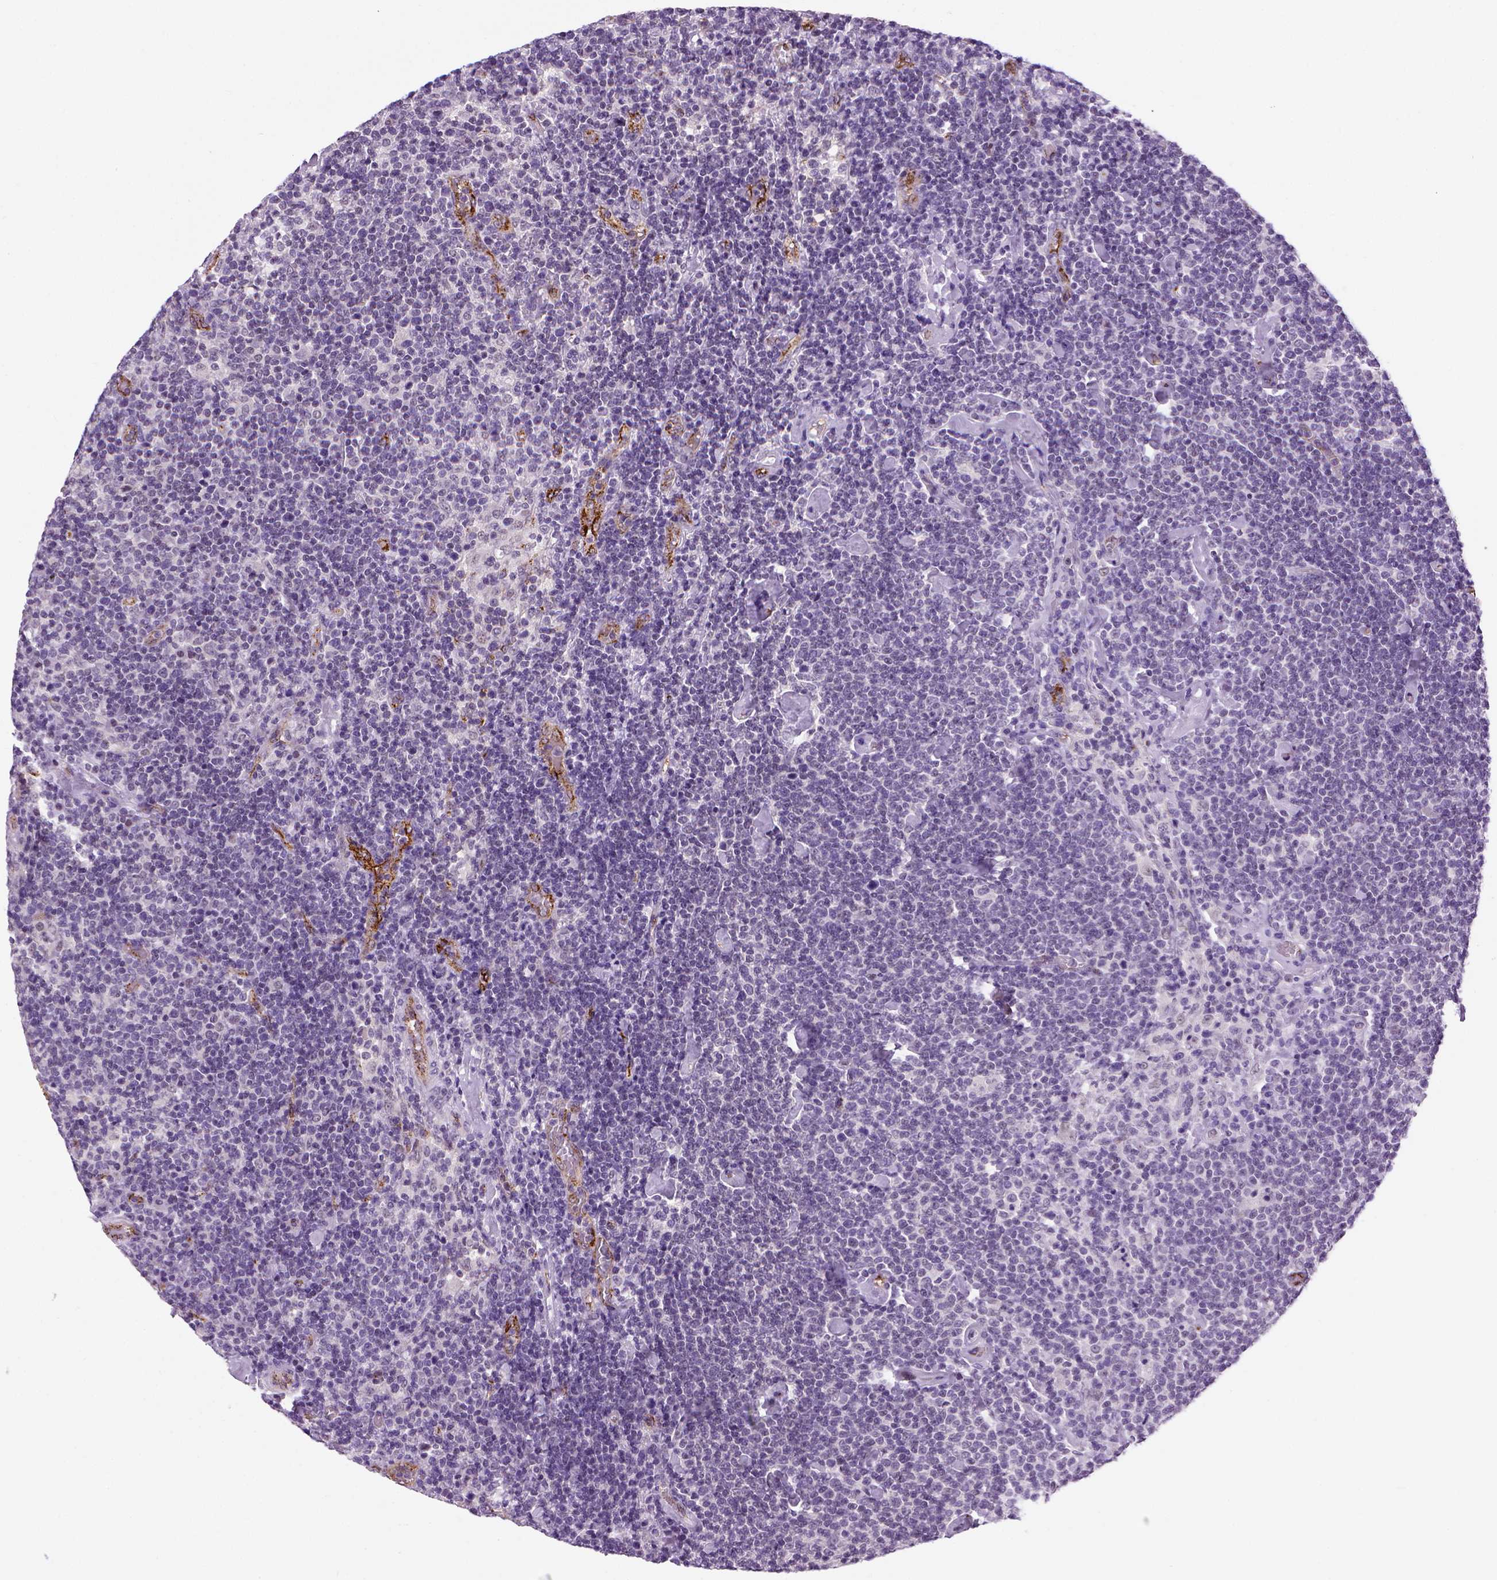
{"staining": {"intensity": "negative", "quantity": "none", "location": "none"}, "tissue": "lymphoma", "cell_type": "Tumor cells", "image_type": "cancer", "snomed": [{"axis": "morphology", "description": "Malignant lymphoma, non-Hodgkin's type, High grade"}, {"axis": "topography", "description": "Lymph node"}], "caption": "Lymphoma was stained to show a protein in brown. There is no significant staining in tumor cells.", "gene": "VWF", "patient": {"sex": "male", "age": 61}}